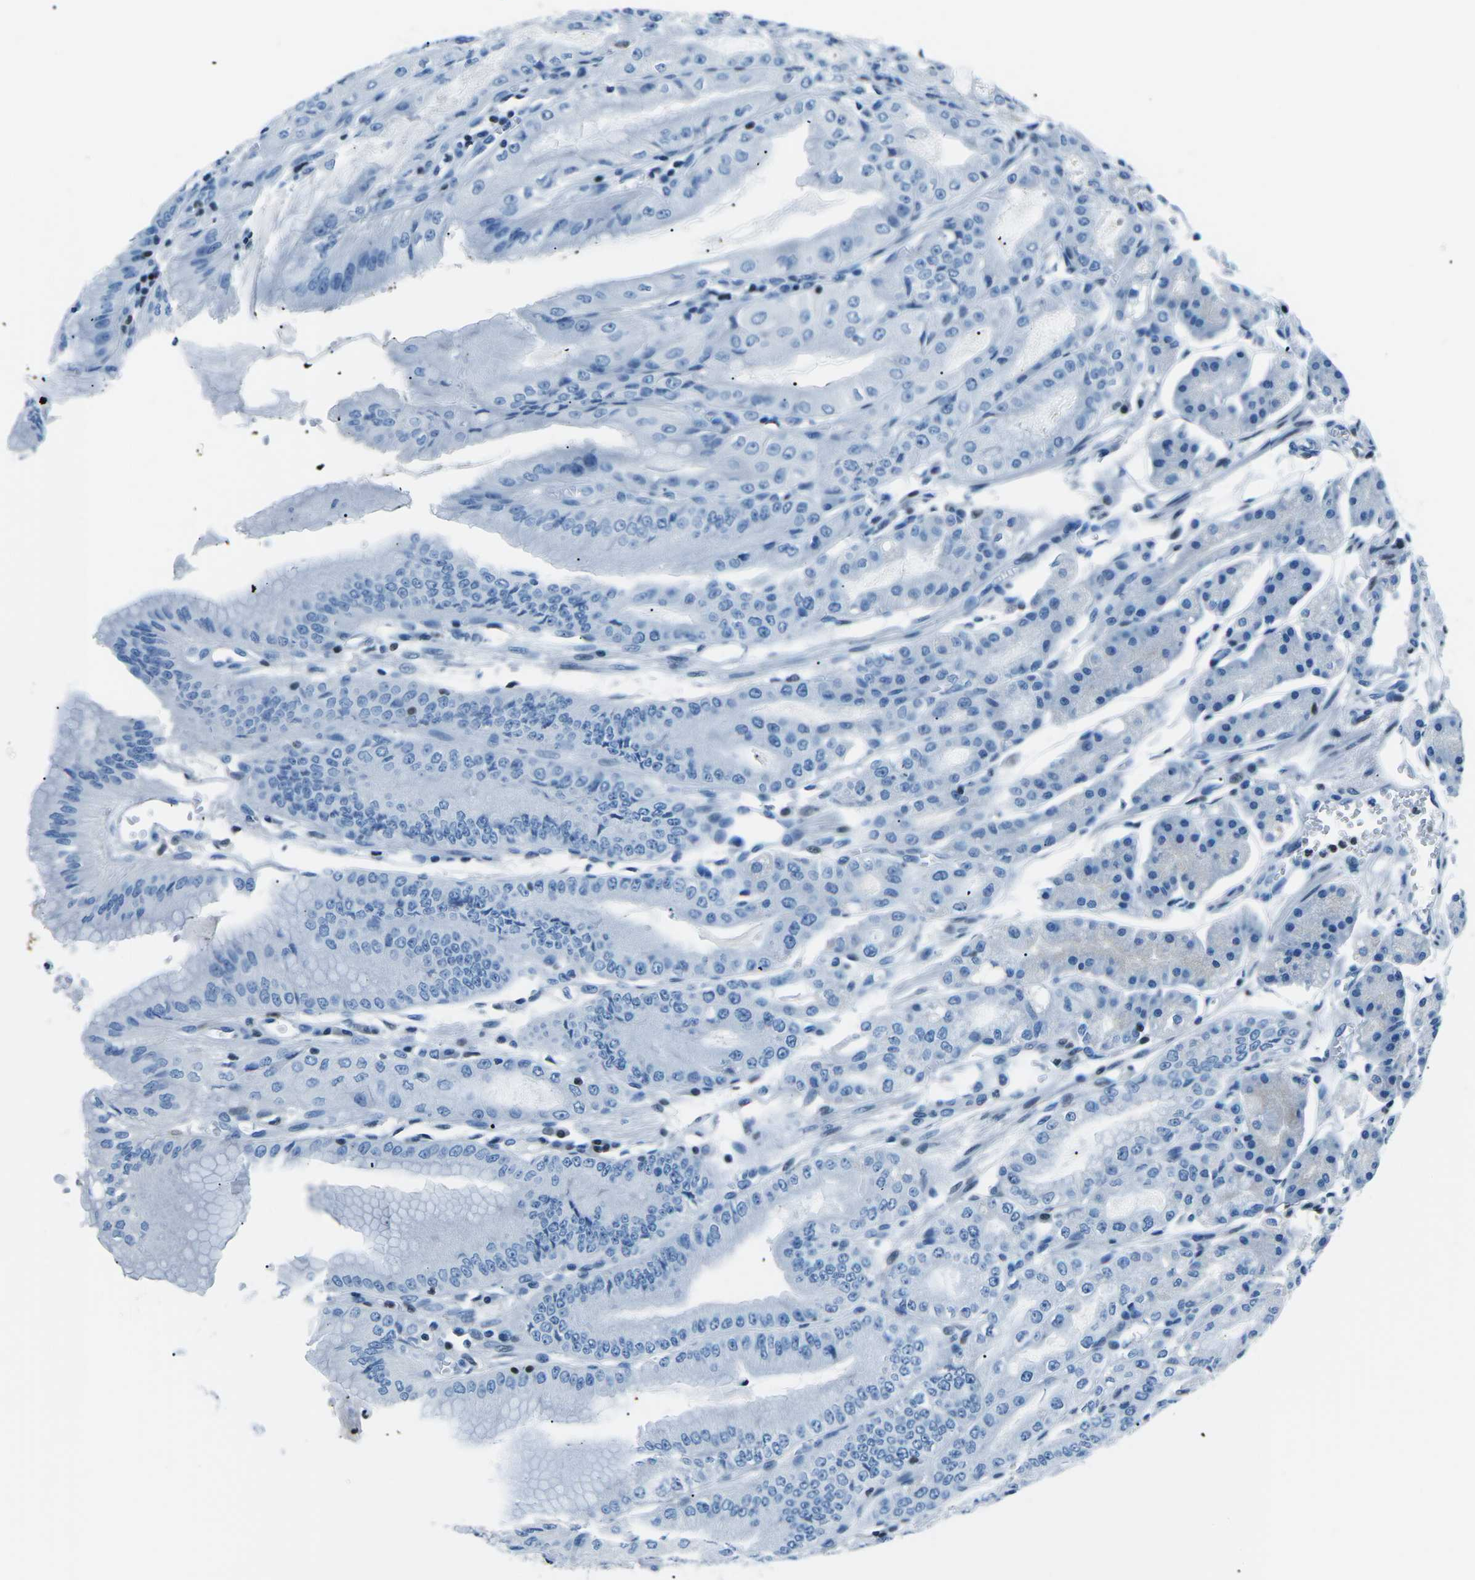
{"staining": {"intensity": "negative", "quantity": "none", "location": "none"}, "tissue": "stomach", "cell_type": "Glandular cells", "image_type": "normal", "snomed": [{"axis": "morphology", "description": "Normal tissue, NOS"}, {"axis": "topography", "description": "Stomach, lower"}], "caption": "Immunohistochemistry (IHC) of benign stomach displays no staining in glandular cells.", "gene": "CELF2", "patient": {"sex": "male", "age": 71}}